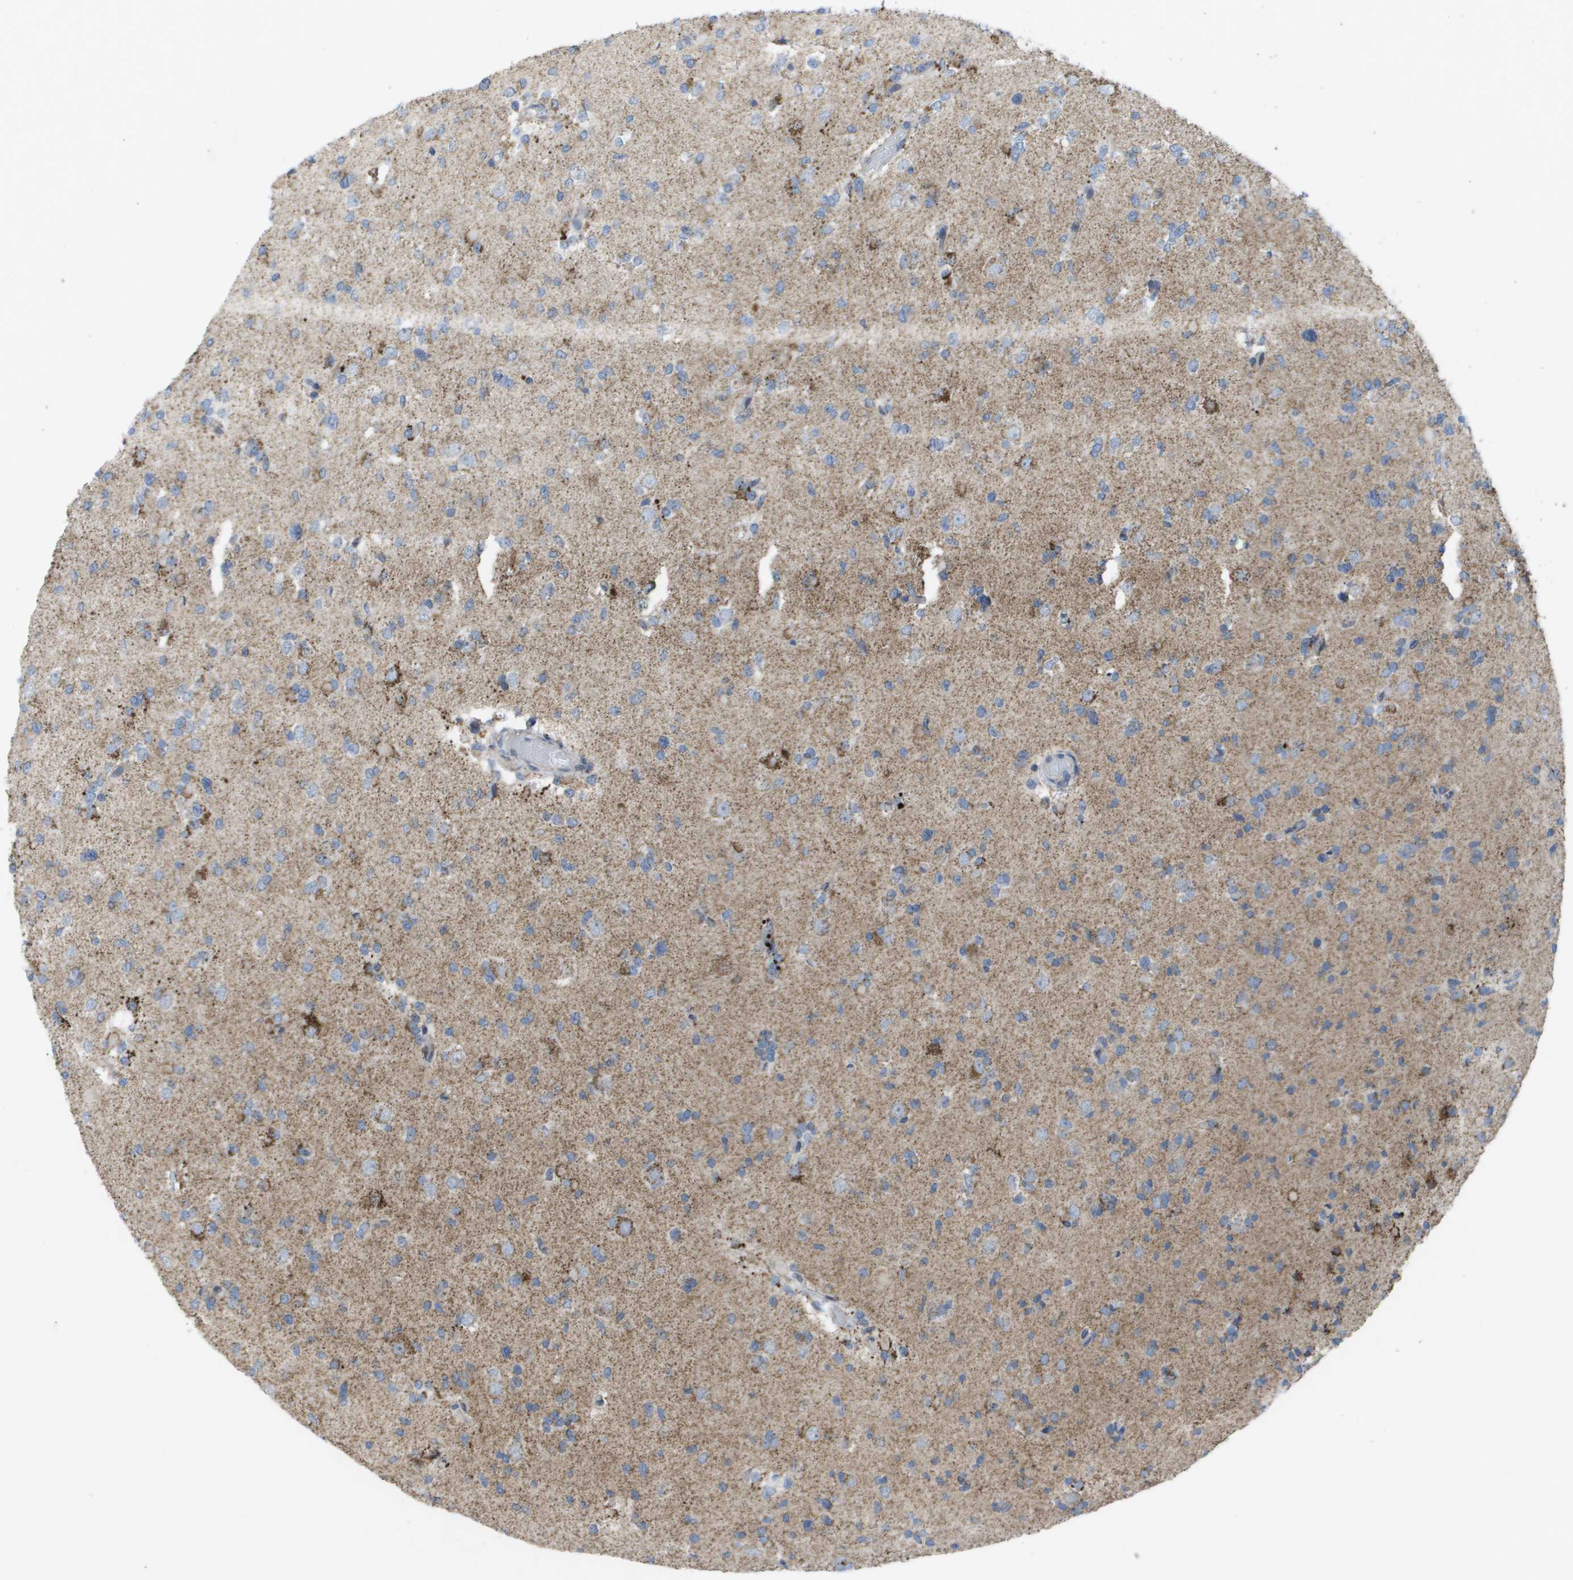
{"staining": {"intensity": "strong", "quantity": "<25%", "location": "cytoplasmic/membranous"}, "tissue": "glioma", "cell_type": "Tumor cells", "image_type": "cancer", "snomed": [{"axis": "morphology", "description": "Glioma, malignant, Low grade"}, {"axis": "topography", "description": "Brain"}], "caption": "Protein staining of glioma tissue reveals strong cytoplasmic/membranous positivity in about <25% of tumor cells.", "gene": "TMEM223", "patient": {"sex": "female", "age": 22}}